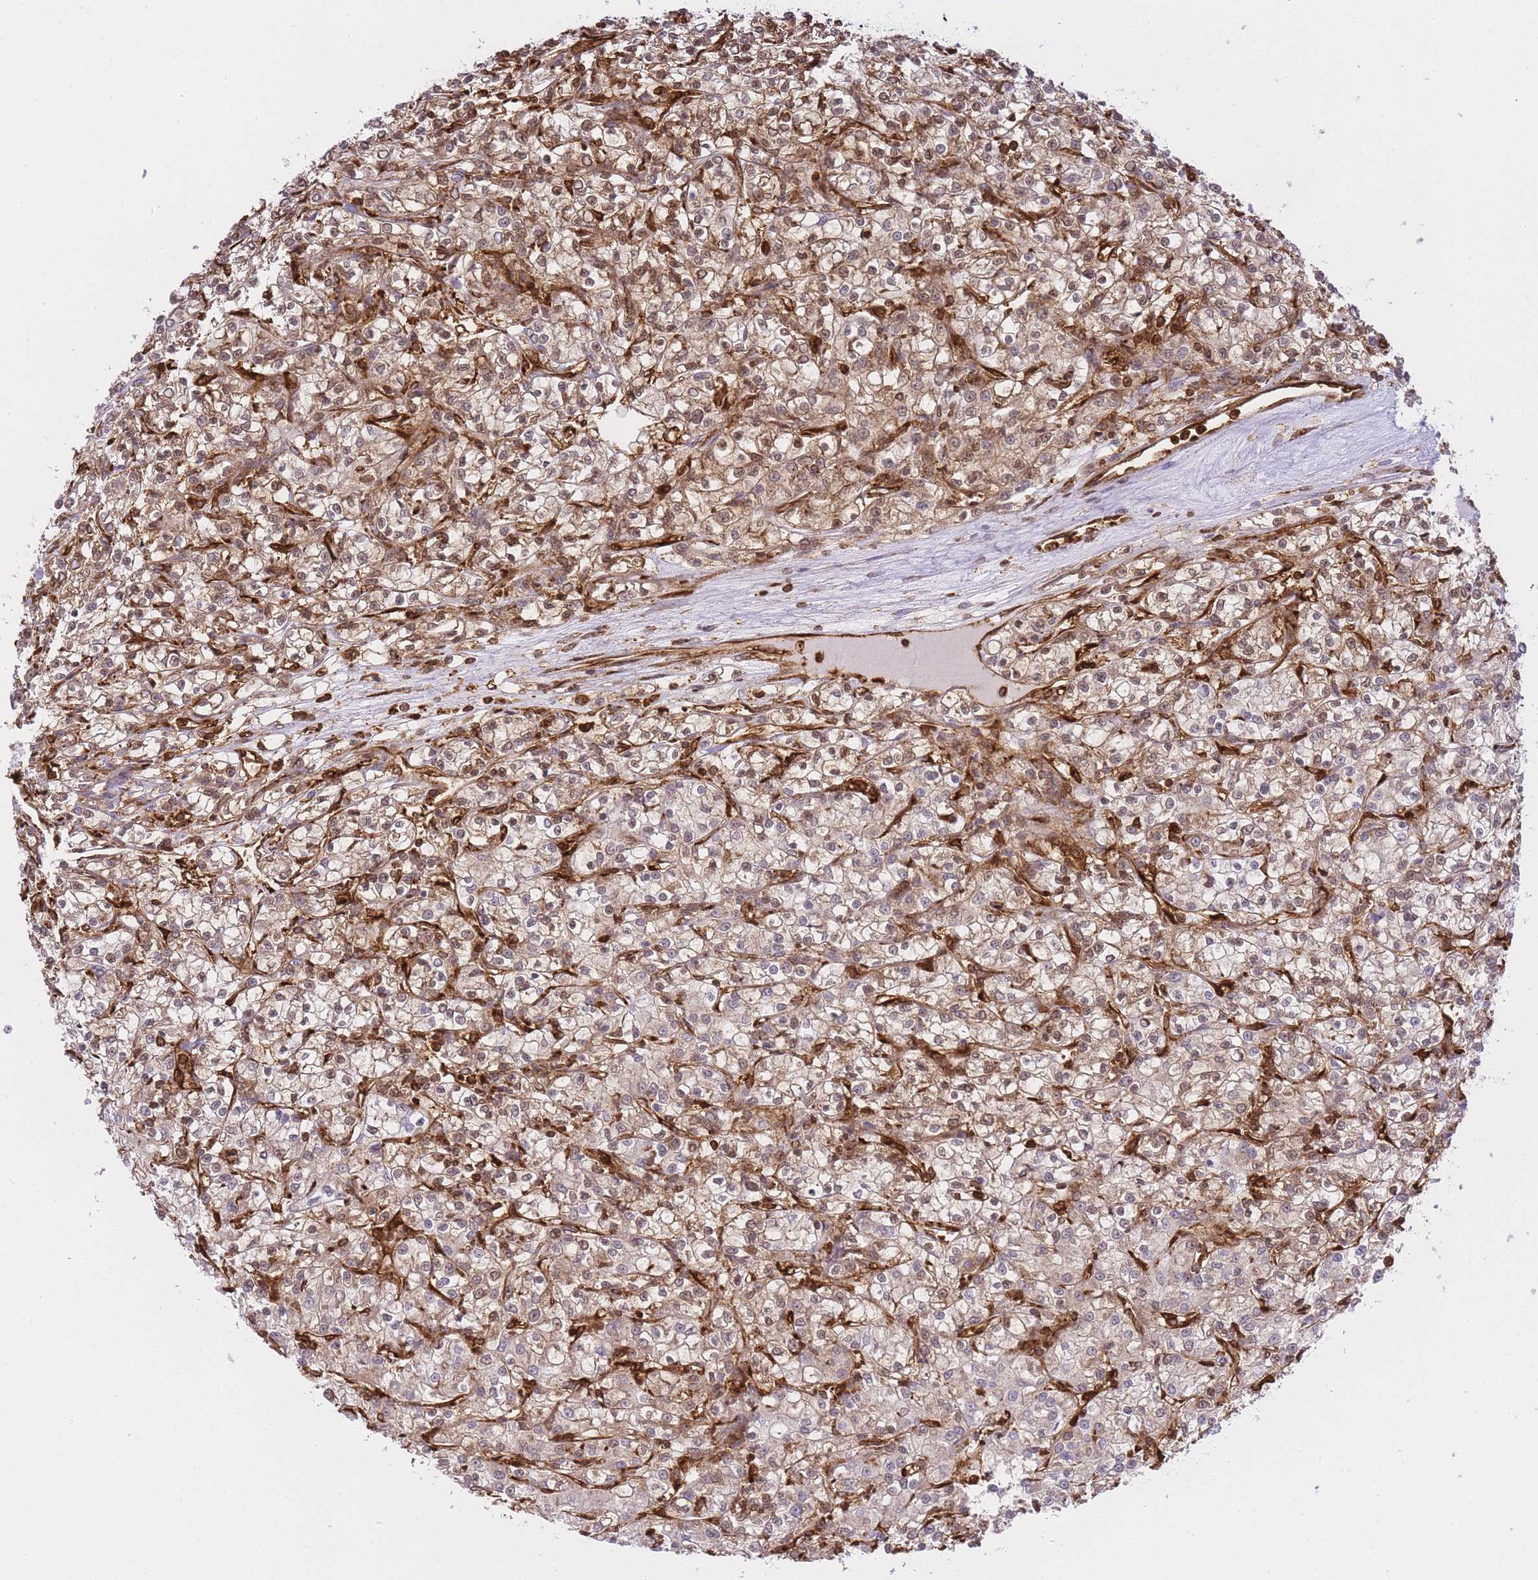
{"staining": {"intensity": "moderate", "quantity": ">75%", "location": "cytoplasmic/membranous"}, "tissue": "renal cancer", "cell_type": "Tumor cells", "image_type": "cancer", "snomed": [{"axis": "morphology", "description": "Adenocarcinoma, NOS"}, {"axis": "topography", "description": "Kidney"}], "caption": "Human adenocarcinoma (renal) stained for a protein (brown) demonstrates moderate cytoplasmic/membranous positive staining in about >75% of tumor cells.", "gene": "MSN", "patient": {"sex": "female", "age": 59}}